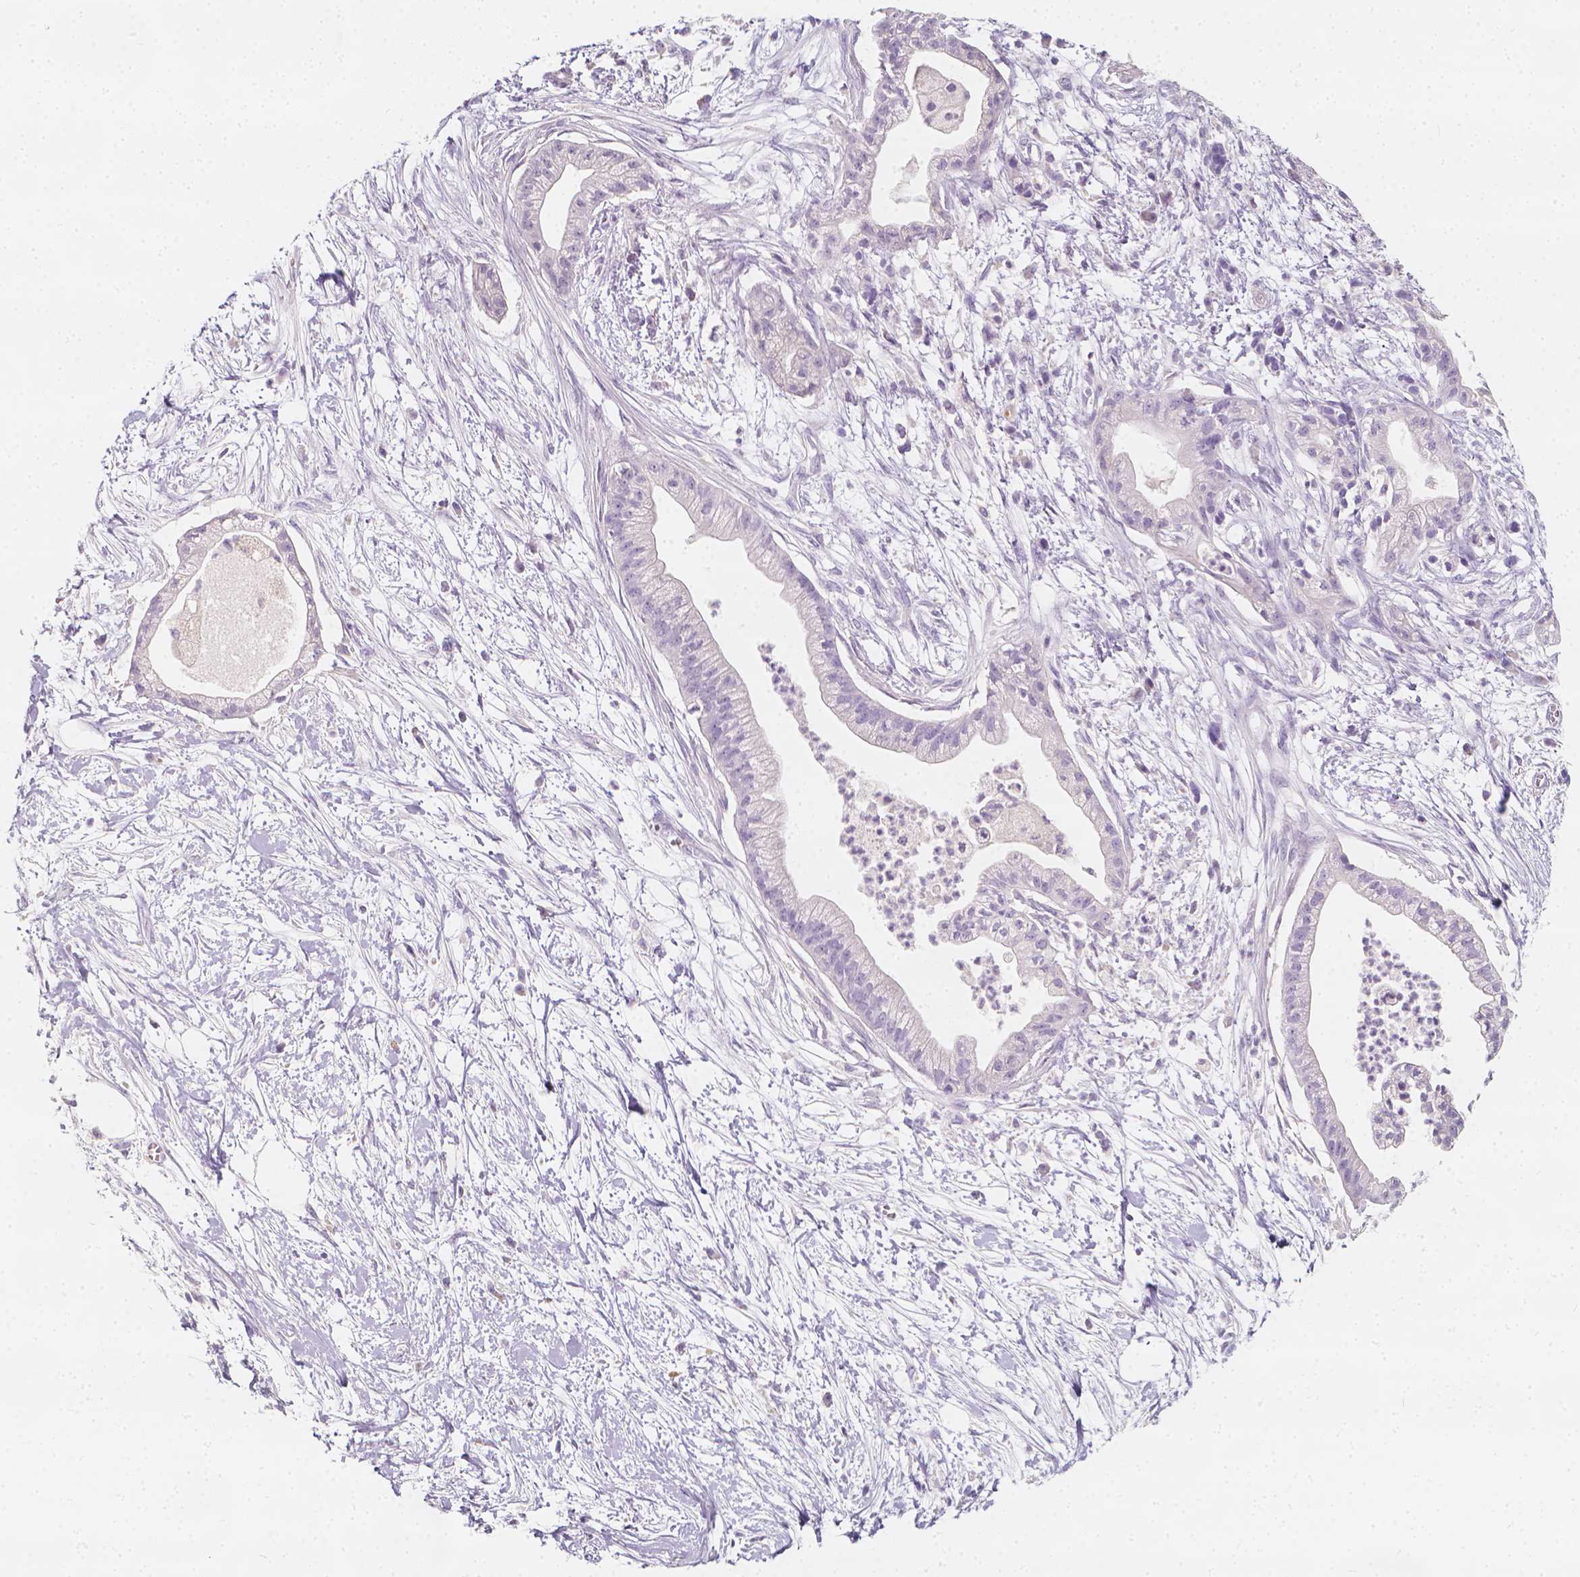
{"staining": {"intensity": "negative", "quantity": "none", "location": "none"}, "tissue": "pancreatic cancer", "cell_type": "Tumor cells", "image_type": "cancer", "snomed": [{"axis": "morphology", "description": "Normal tissue, NOS"}, {"axis": "morphology", "description": "Adenocarcinoma, NOS"}, {"axis": "topography", "description": "Lymph node"}, {"axis": "topography", "description": "Pancreas"}], "caption": "Tumor cells are negative for brown protein staining in pancreatic cancer. The staining is performed using DAB brown chromogen with nuclei counter-stained in using hematoxylin.", "gene": "RBFOX1", "patient": {"sex": "female", "age": 58}}